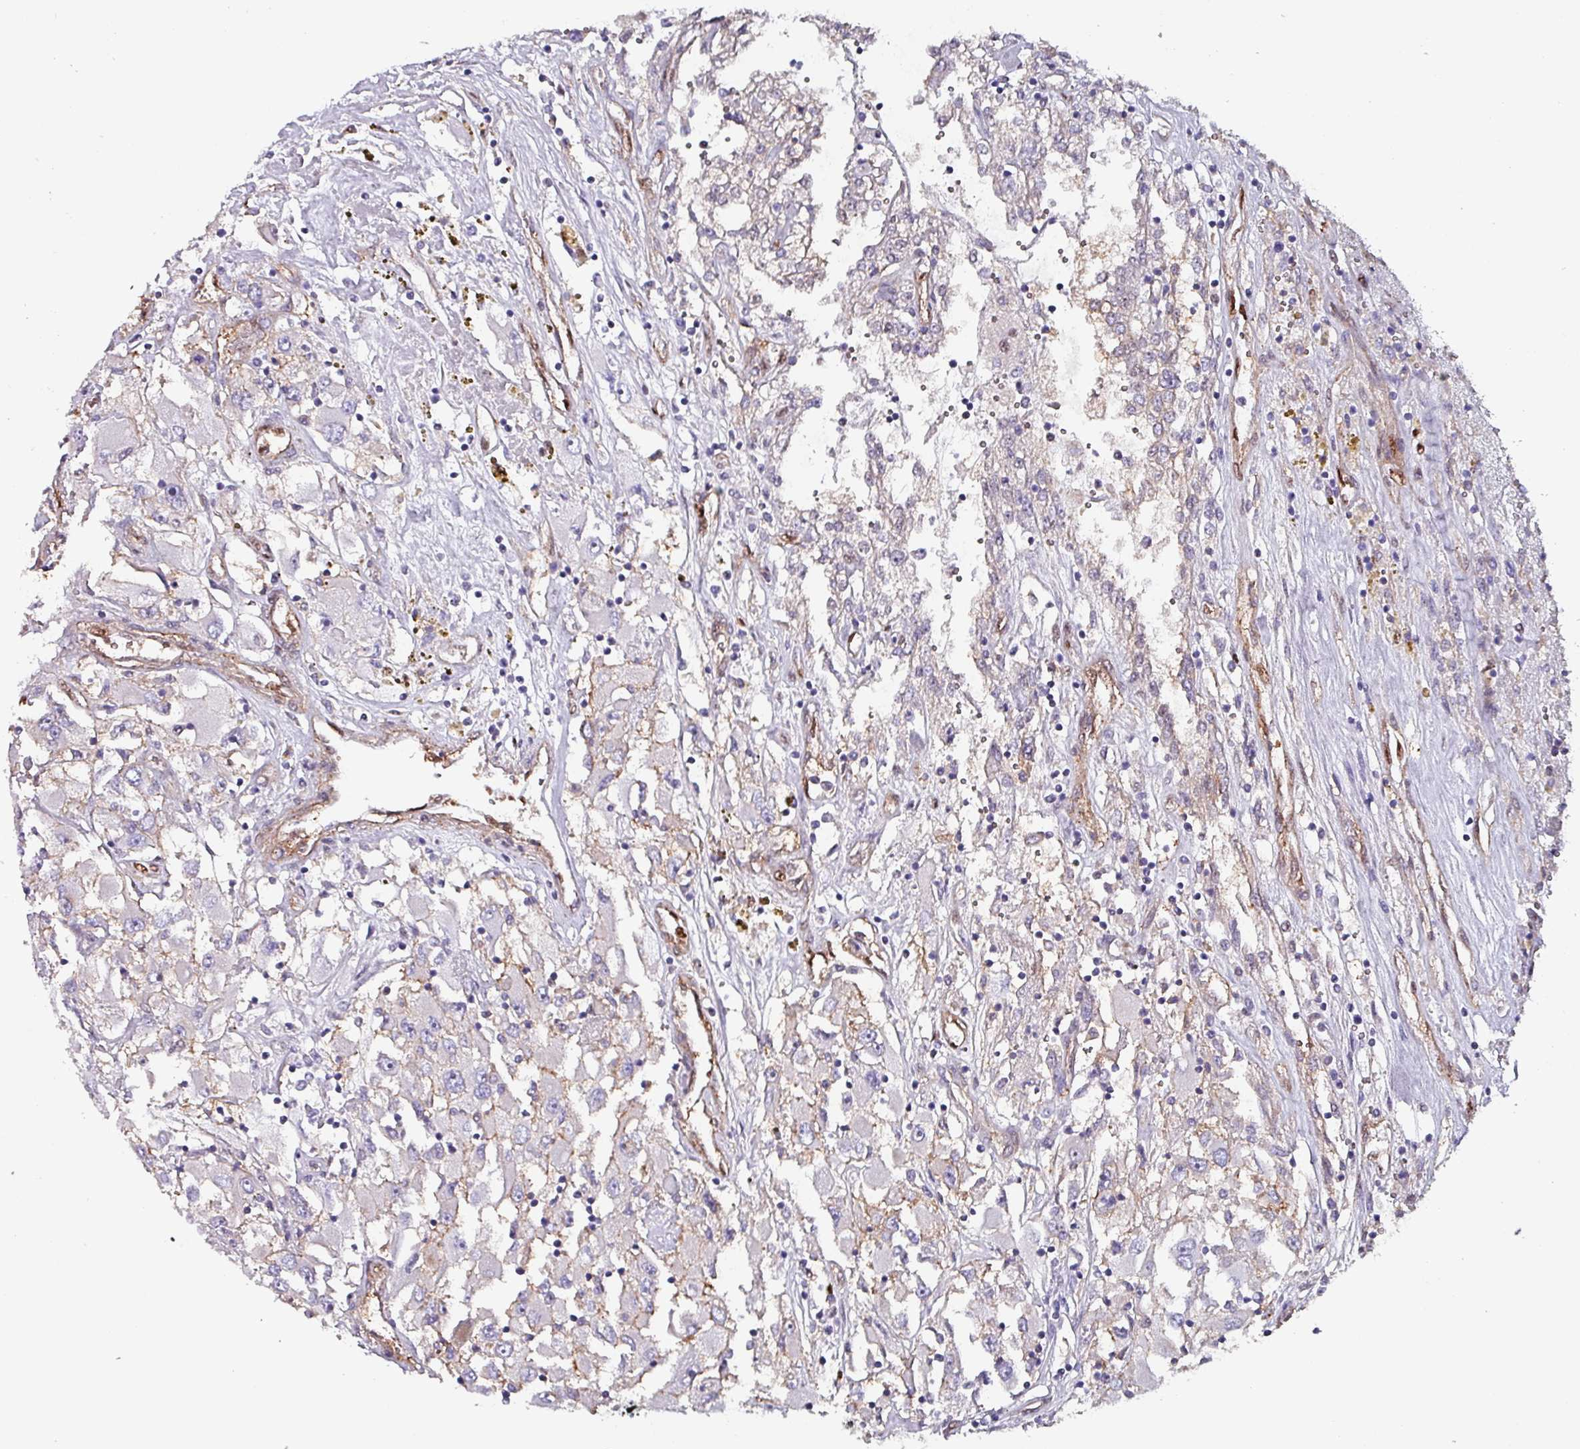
{"staining": {"intensity": "negative", "quantity": "none", "location": "none"}, "tissue": "renal cancer", "cell_type": "Tumor cells", "image_type": "cancer", "snomed": [{"axis": "morphology", "description": "Adenocarcinoma, NOS"}, {"axis": "topography", "description": "Kidney"}], "caption": "Tumor cells show no significant expression in adenocarcinoma (renal).", "gene": "ZNF816-ZNF321P", "patient": {"sex": "female", "age": 52}}